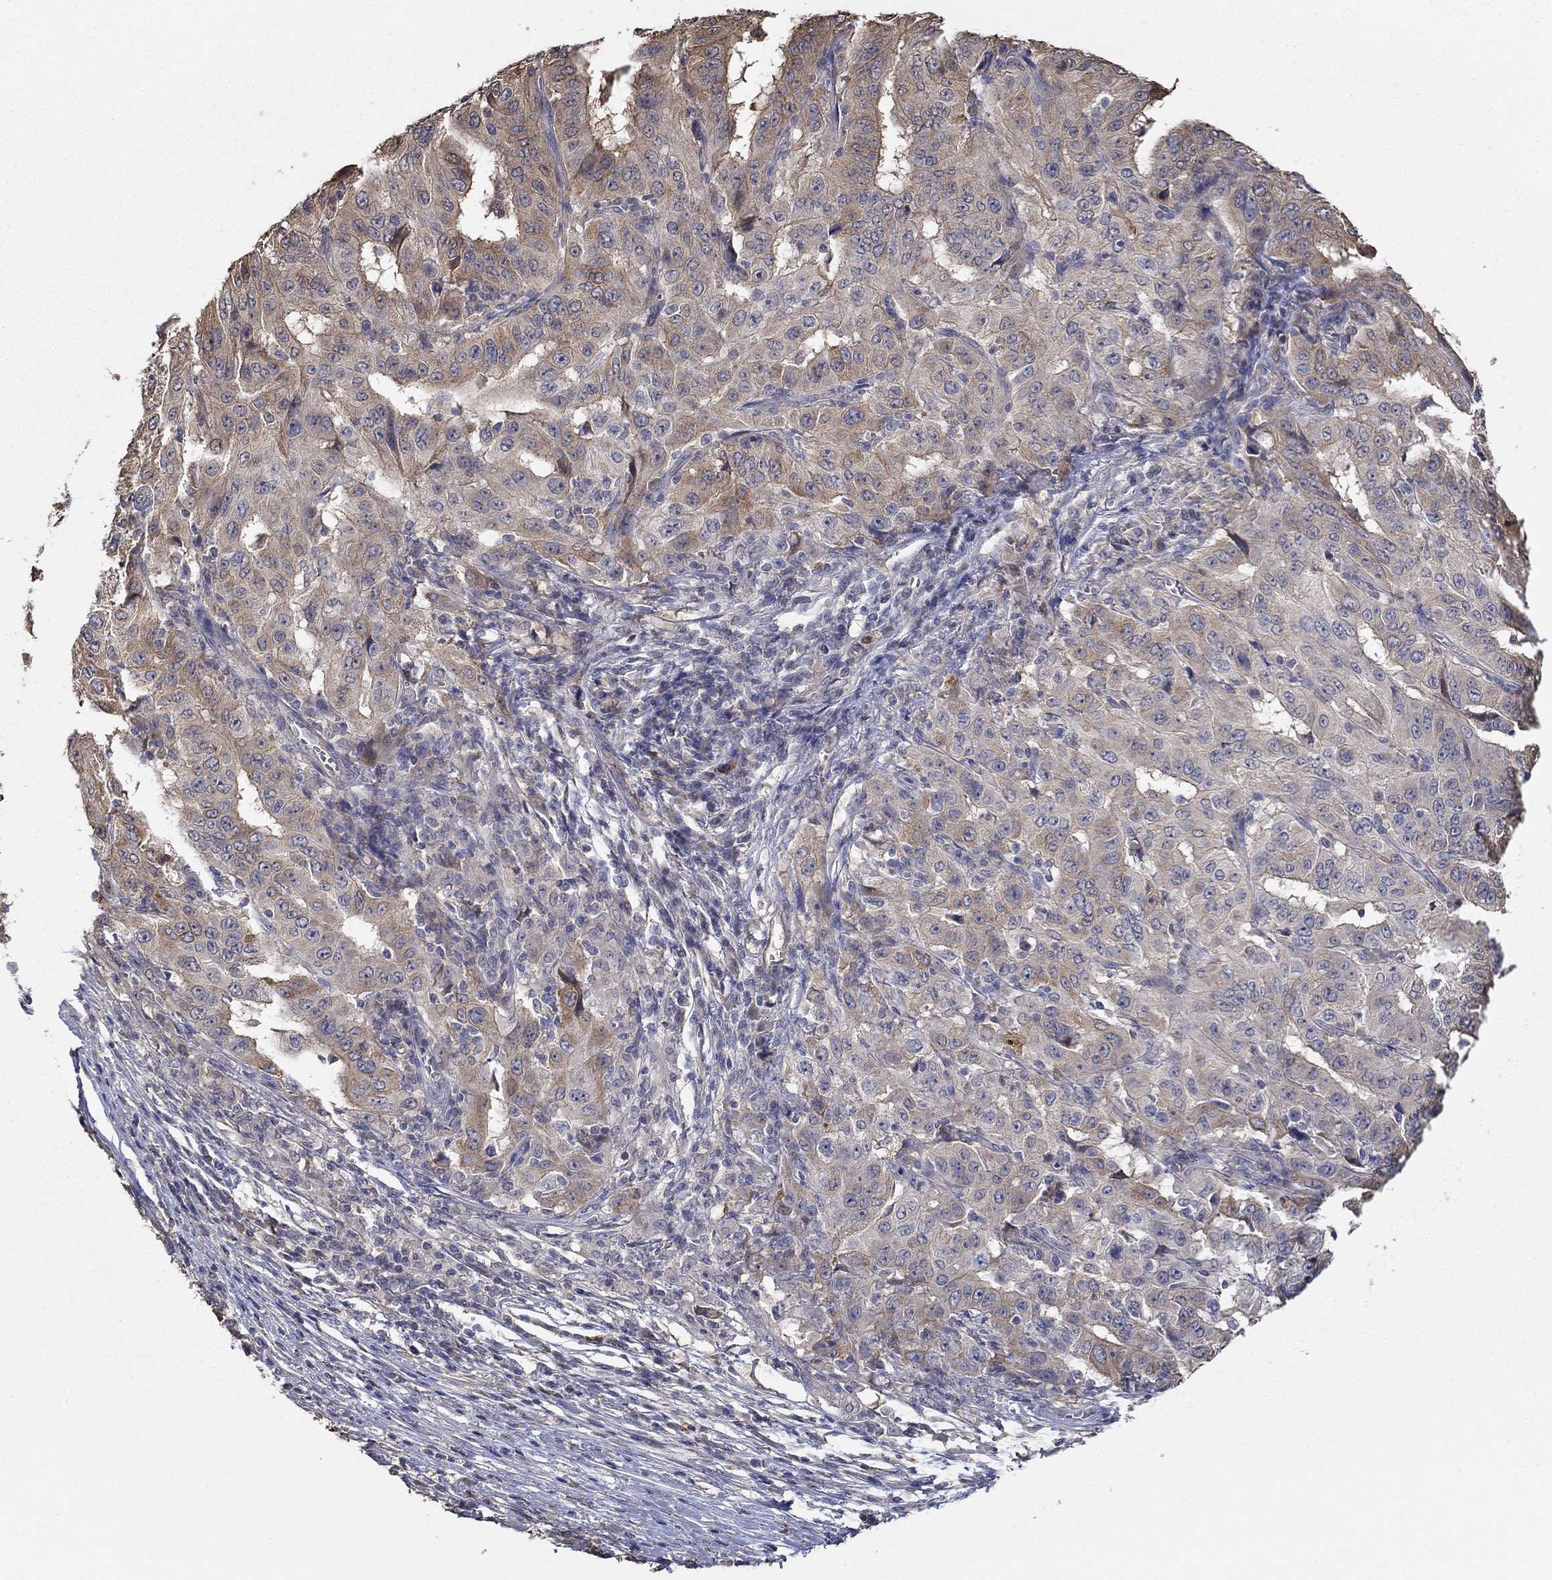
{"staining": {"intensity": "moderate", "quantity": "25%-75%", "location": "cytoplasmic/membranous"}, "tissue": "pancreatic cancer", "cell_type": "Tumor cells", "image_type": "cancer", "snomed": [{"axis": "morphology", "description": "Adenocarcinoma, NOS"}, {"axis": "topography", "description": "Pancreas"}], "caption": "This histopathology image exhibits immunohistochemistry staining of human pancreatic cancer (adenocarcinoma), with medium moderate cytoplasmic/membranous expression in approximately 25%-75% of tumor cells.", "gene": "IL10", "patient": {"sex": "male", "age": 63}}